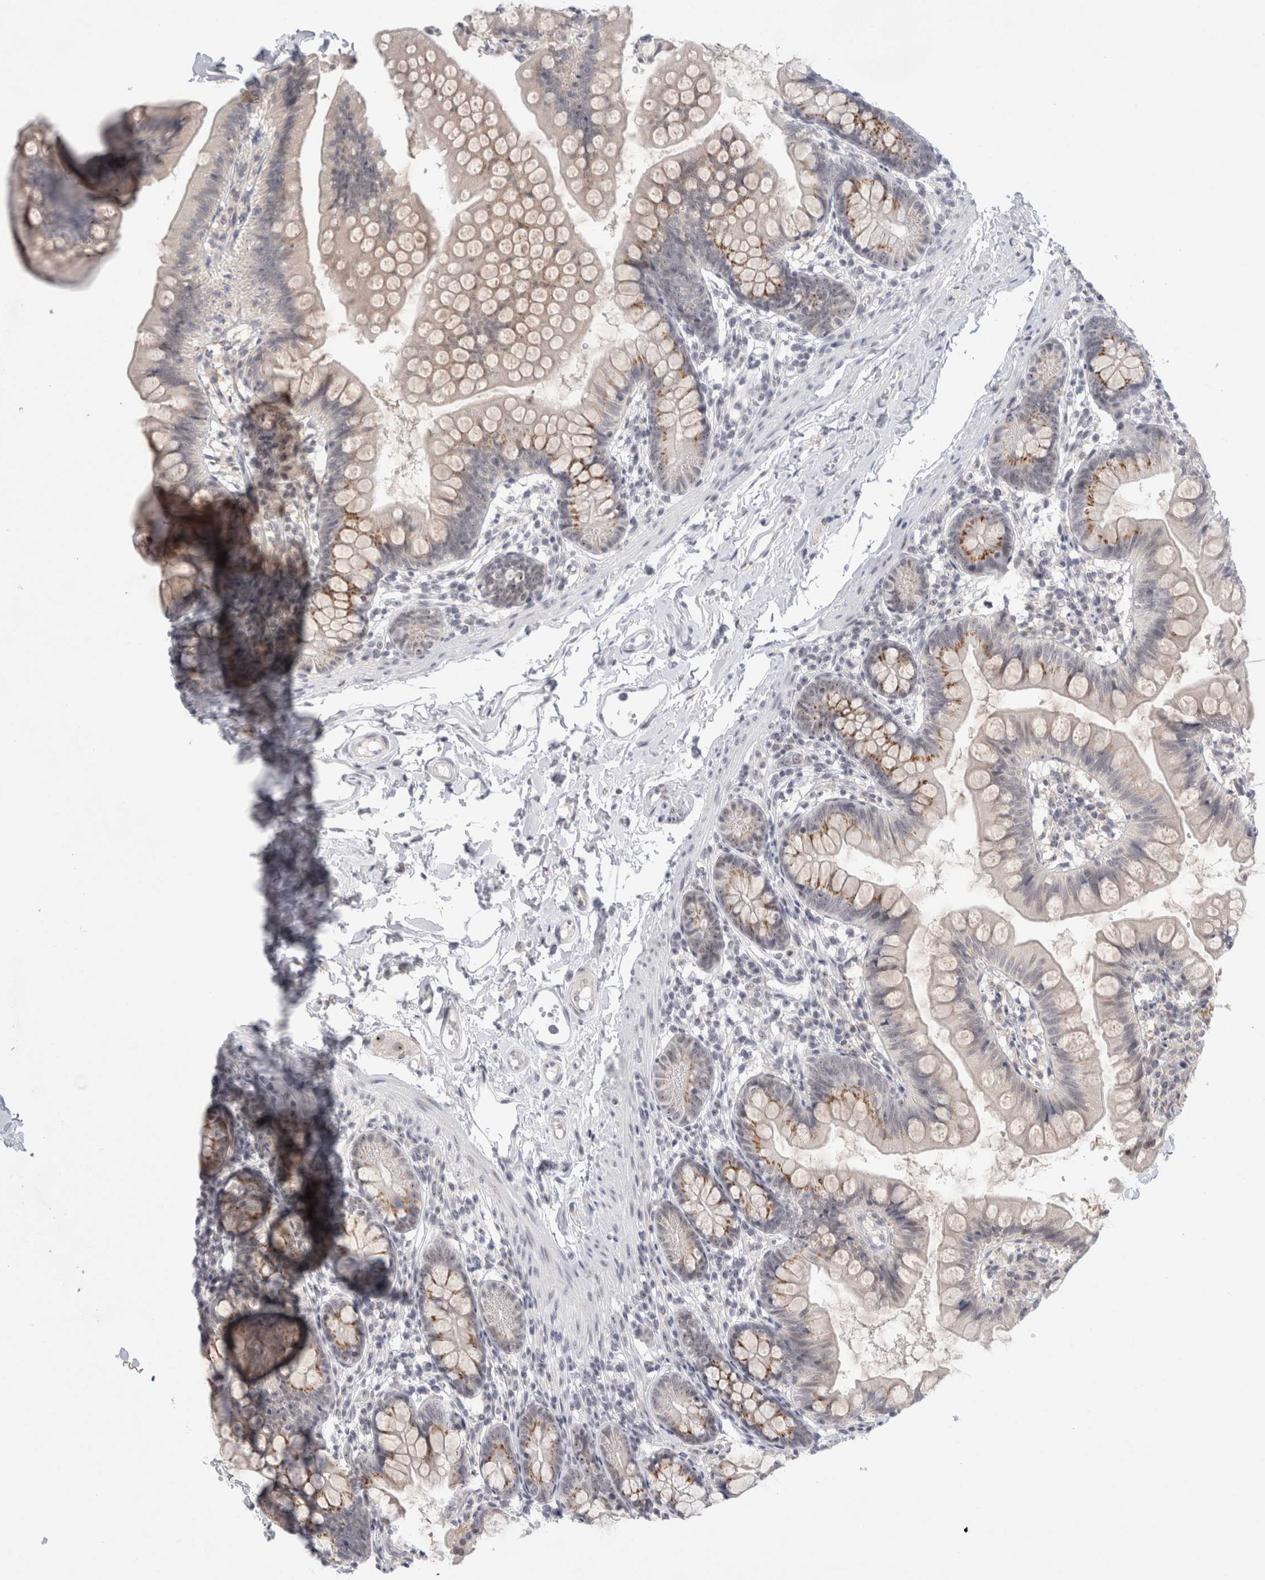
{"staining": {"intensity": "moderate", "quantity": "25%-75%", "location": "cytoplasmic/membranous,nuclear"}, "tissue": "small intestine", "cell_type": "Glandular cells", "image_type": "normal", "snomed": [{"axis": "morphology", "description": "Normal tissue, NOS"}, {"axis": "topography", "description": "Small intestine"}], "caption": "A histopathology image of small intestine stained for a protein reveals moderate cytoplasmic/membranous,nuclear brown staining in glandular cells.", "gene": "CERS5", "patient": {"sex": "male", "age": 7}}